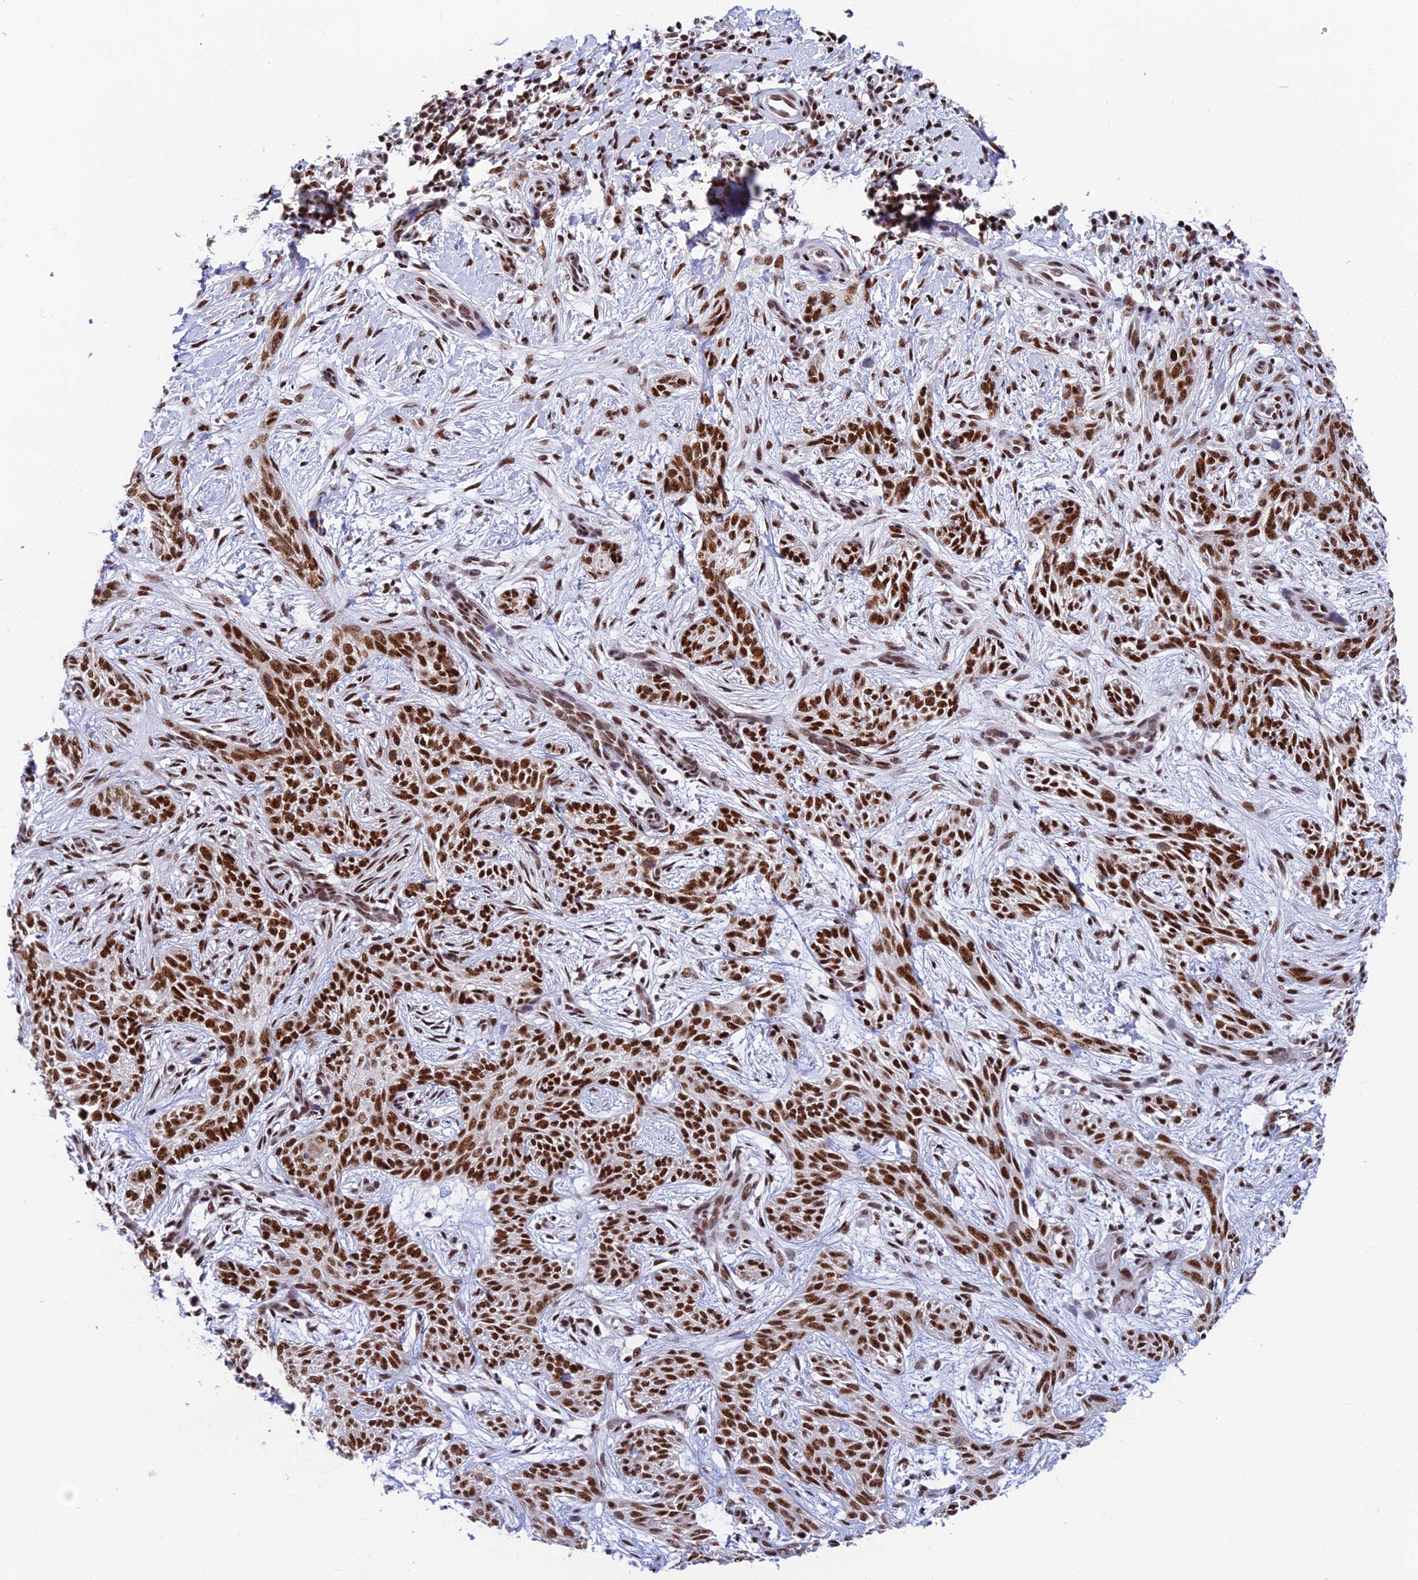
{"staining": {"intensity": "strong", "quantity": ">75%", "location": "nuclear"}, "tissue": "skin cancer", "cell_type": "Tumor cells", "image_type": "cancer", "snomed": [{"axis": "morphology", "description": "Basal cell carcinoma"}, {"axis": "topography", "description": "Skin"}], "caption": "Brown immunohistochemical staining in skin cancer displays strong nuclear staining in about >75% of tumor cells. (Stains: DAB (3,3'-diaminobenzidine) in brown, nuclei in blue, Microscopy: brightfield microscopy at high magnification).", "gene": "USP22", "patient": {"sex": "female", "age": 82}}